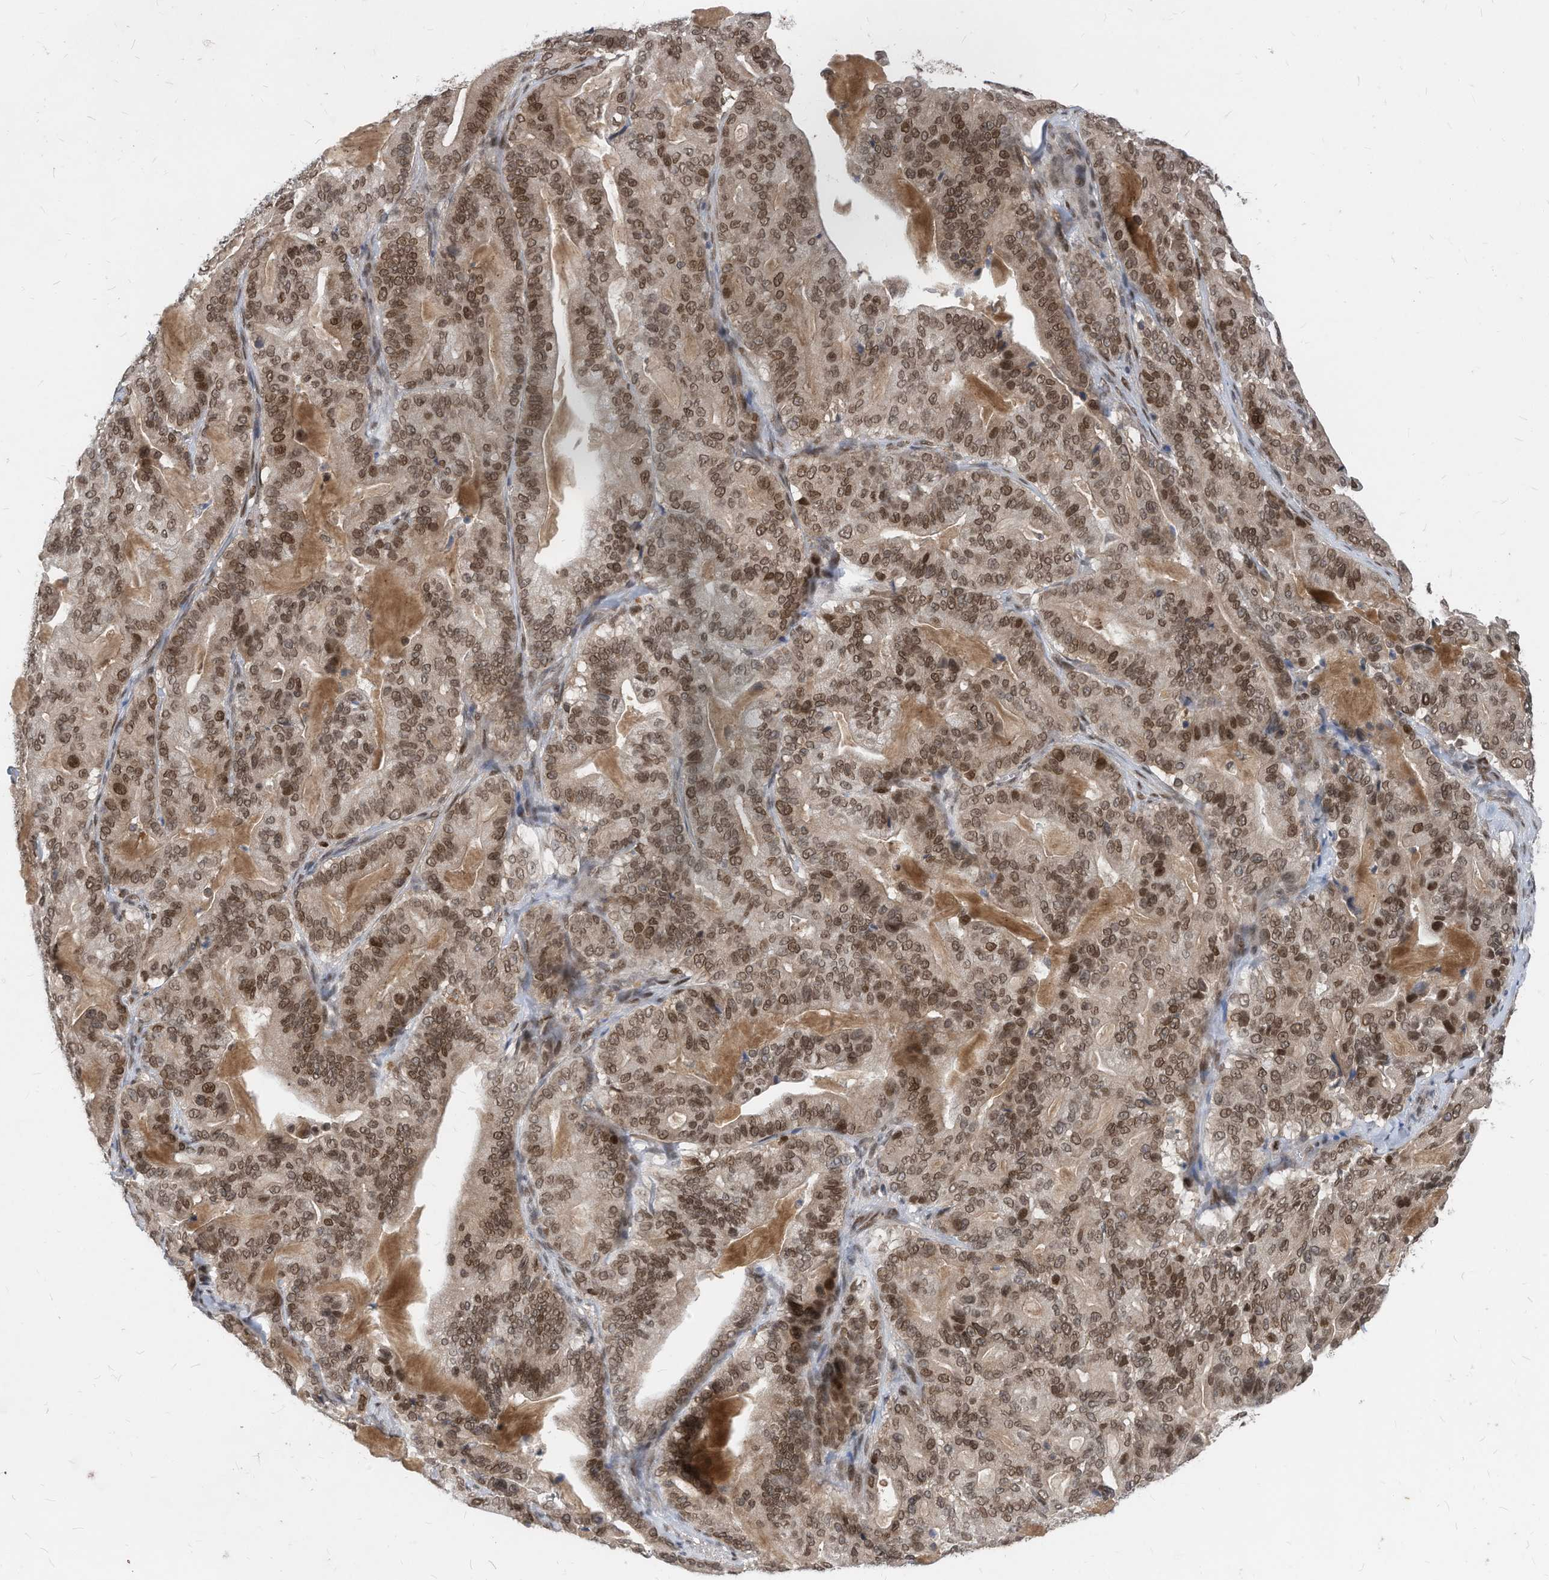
{"staining": {"intensity": "moderate", "quantity": ">75%", "location": "cytoplasmic/membranous,nuclear"}, "tissue": "pancreatic cancer", "cell_type": "Tumor cells", "image_type": "cancer", "snomed": [{"axis": "morphology", "description": "Adenocarcinoma, NOS"}, {"axis": "topography", "description": "Pancreas"}], "caption": "Pancreatic cancer stained with a protein marker displays moderate staining in tumor cells.", "gene": "KPNB1", "patient": {"sex": "male", "age": 63}}